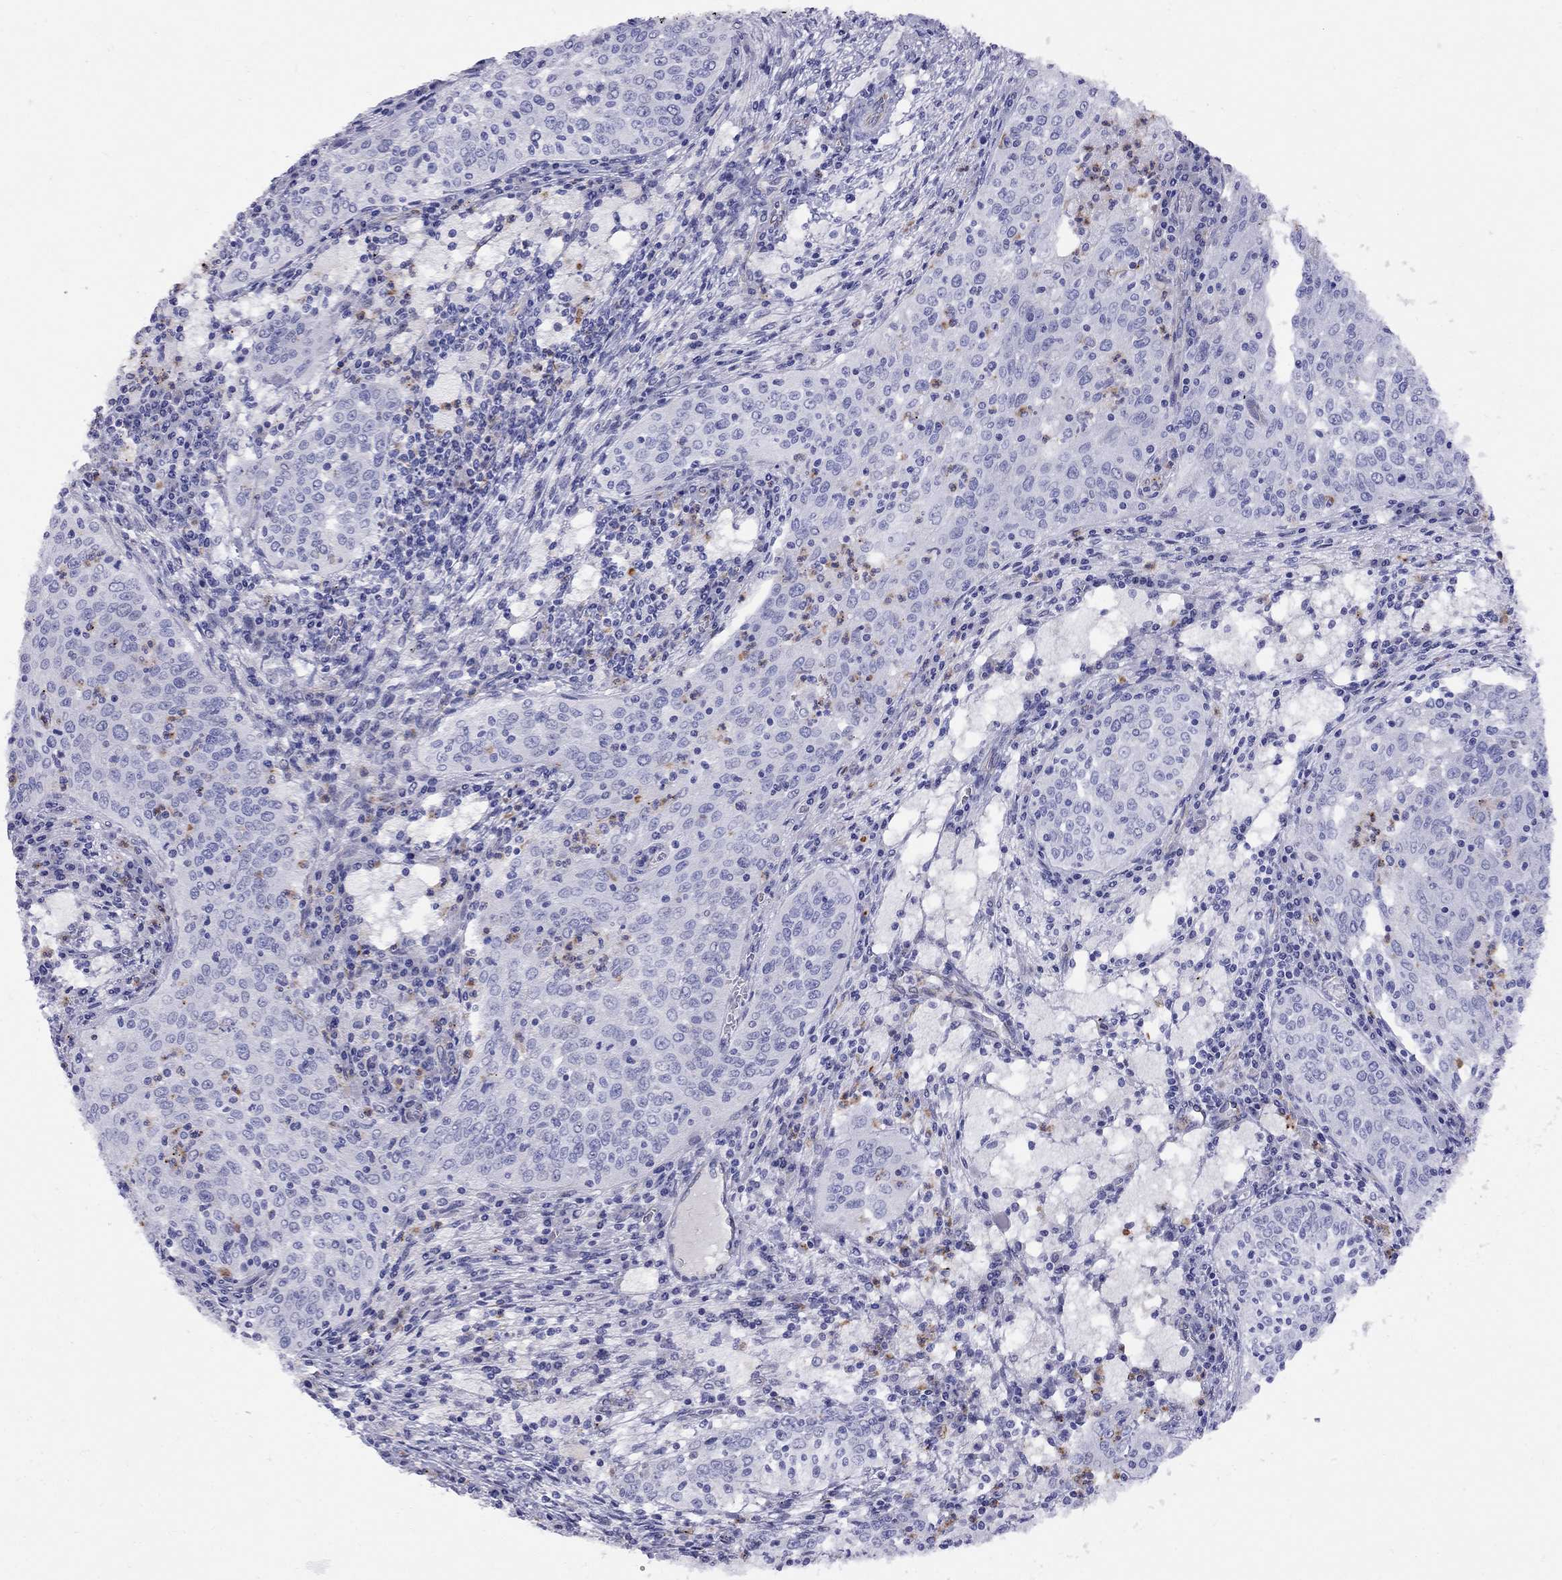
{"staining": {"intensity": "negative", "quantity": "none", "location": "none"}, "tissue": "cervical cancer", "cell_type": "Tumor cells", "image_type": "cancer", "snomed": [{"axis": "morphology", "description": "Squamous cell carcinoma, NOS"}, {"axis": "topography", "description": "Cervix"}], "caption": "This is a micrograph of immunohistochemistry (IHC) staining of cervical squamous cell carcinoma, which shows no positivity in tumor cells.", "gene": "SPINT4", "patient": {"sex": "female", "age": 41}}